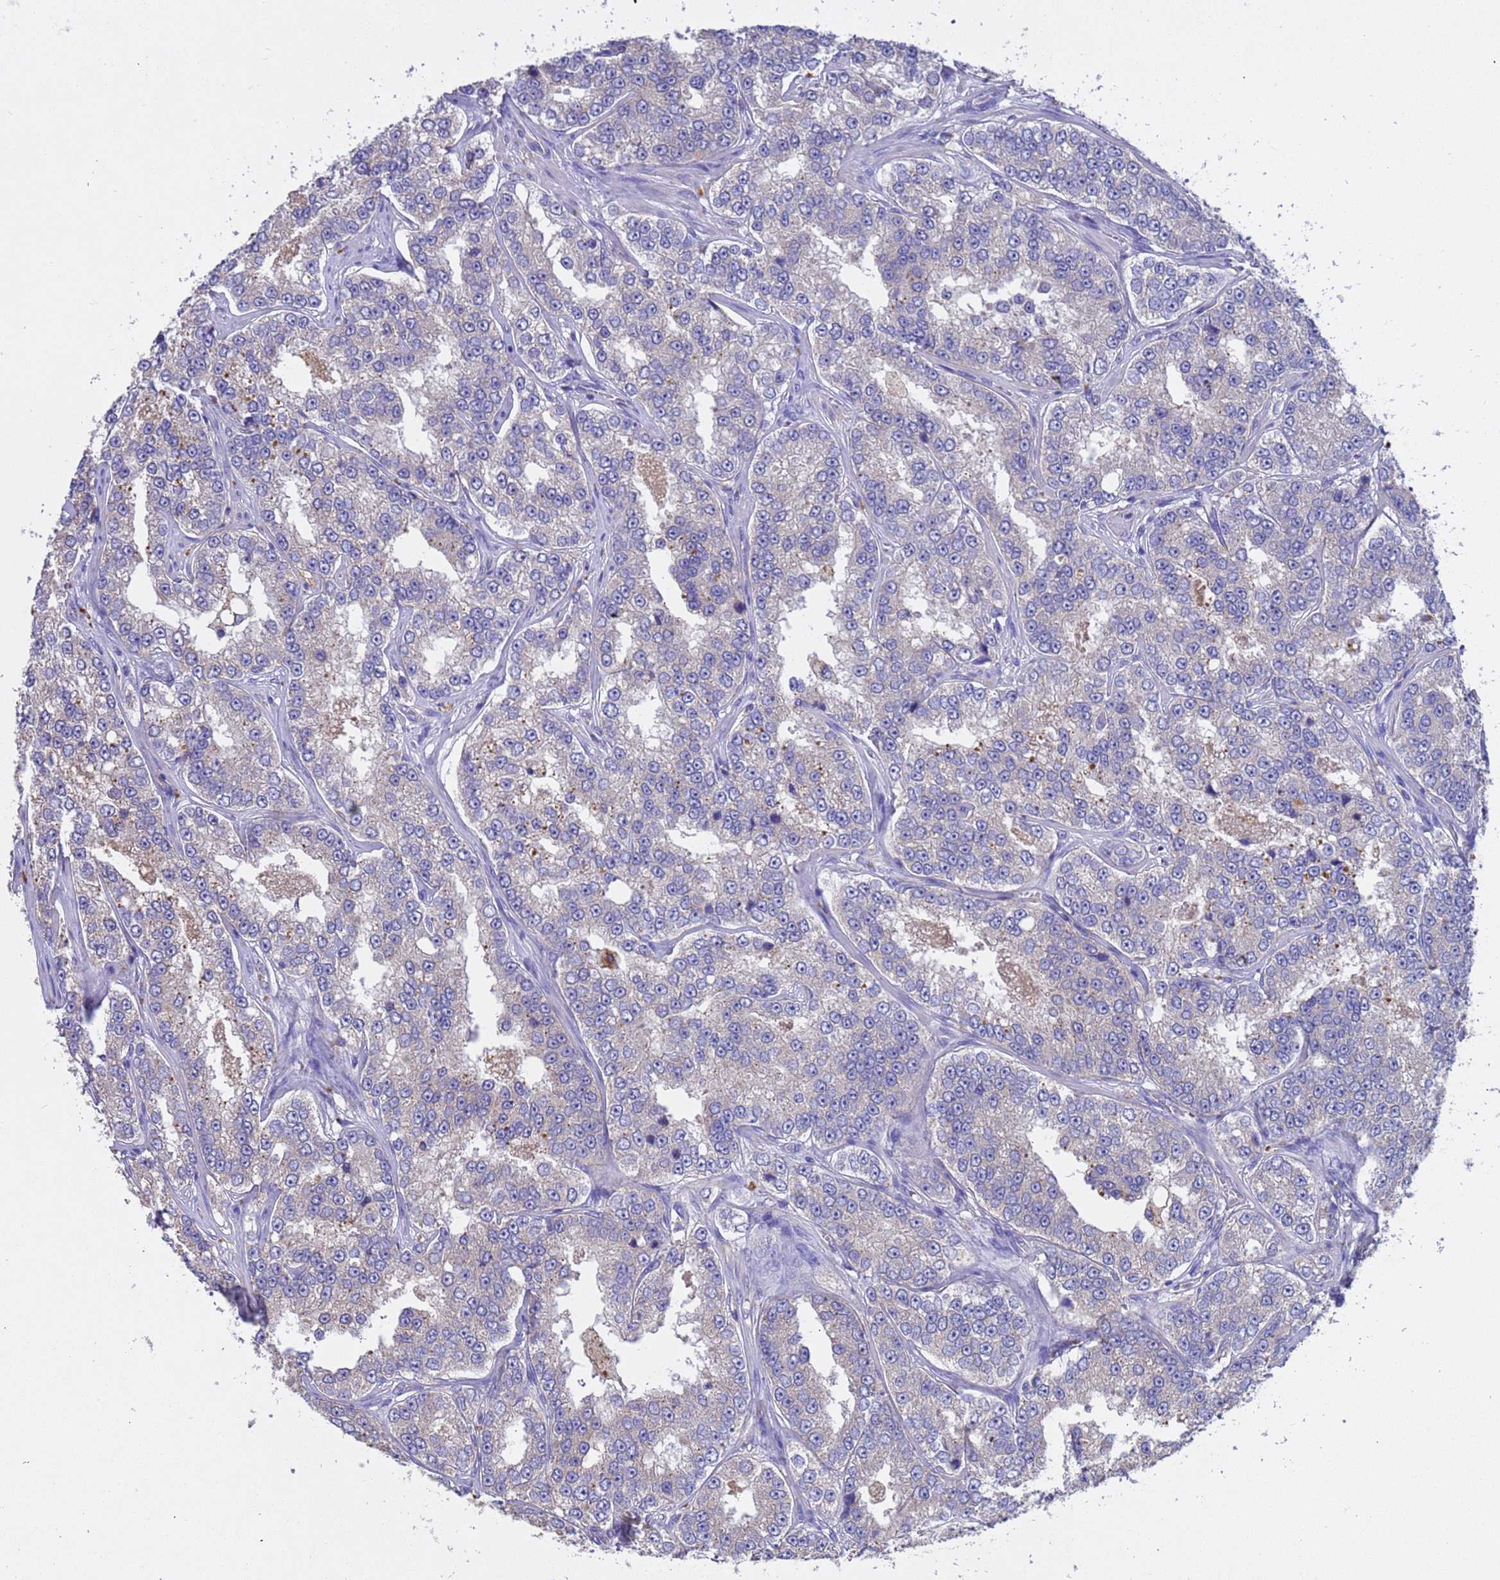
{"staining": {"intensity": "negative", "quantity": "none", "location": "none"}, "tissue": "prostate cancer", "cell_type": "Tumor cells", "image_type": "cancer", "snomed": [{"axis": "morphology", "description": "Normal tissue, NOS"}, {"axis": "morphology", "description": "Adenocarcinoma, High grade"}, {"axis": "topography", "description": "Prostate"}], "caption": "DAB (3,3'-diaminobenzidine) immunohistochemical staining of prostate high-grade adenocarcinoma shows no significant expression in tumor cells.", "gene": "SRL", "patient": {"sex": "male", "age": 83}}